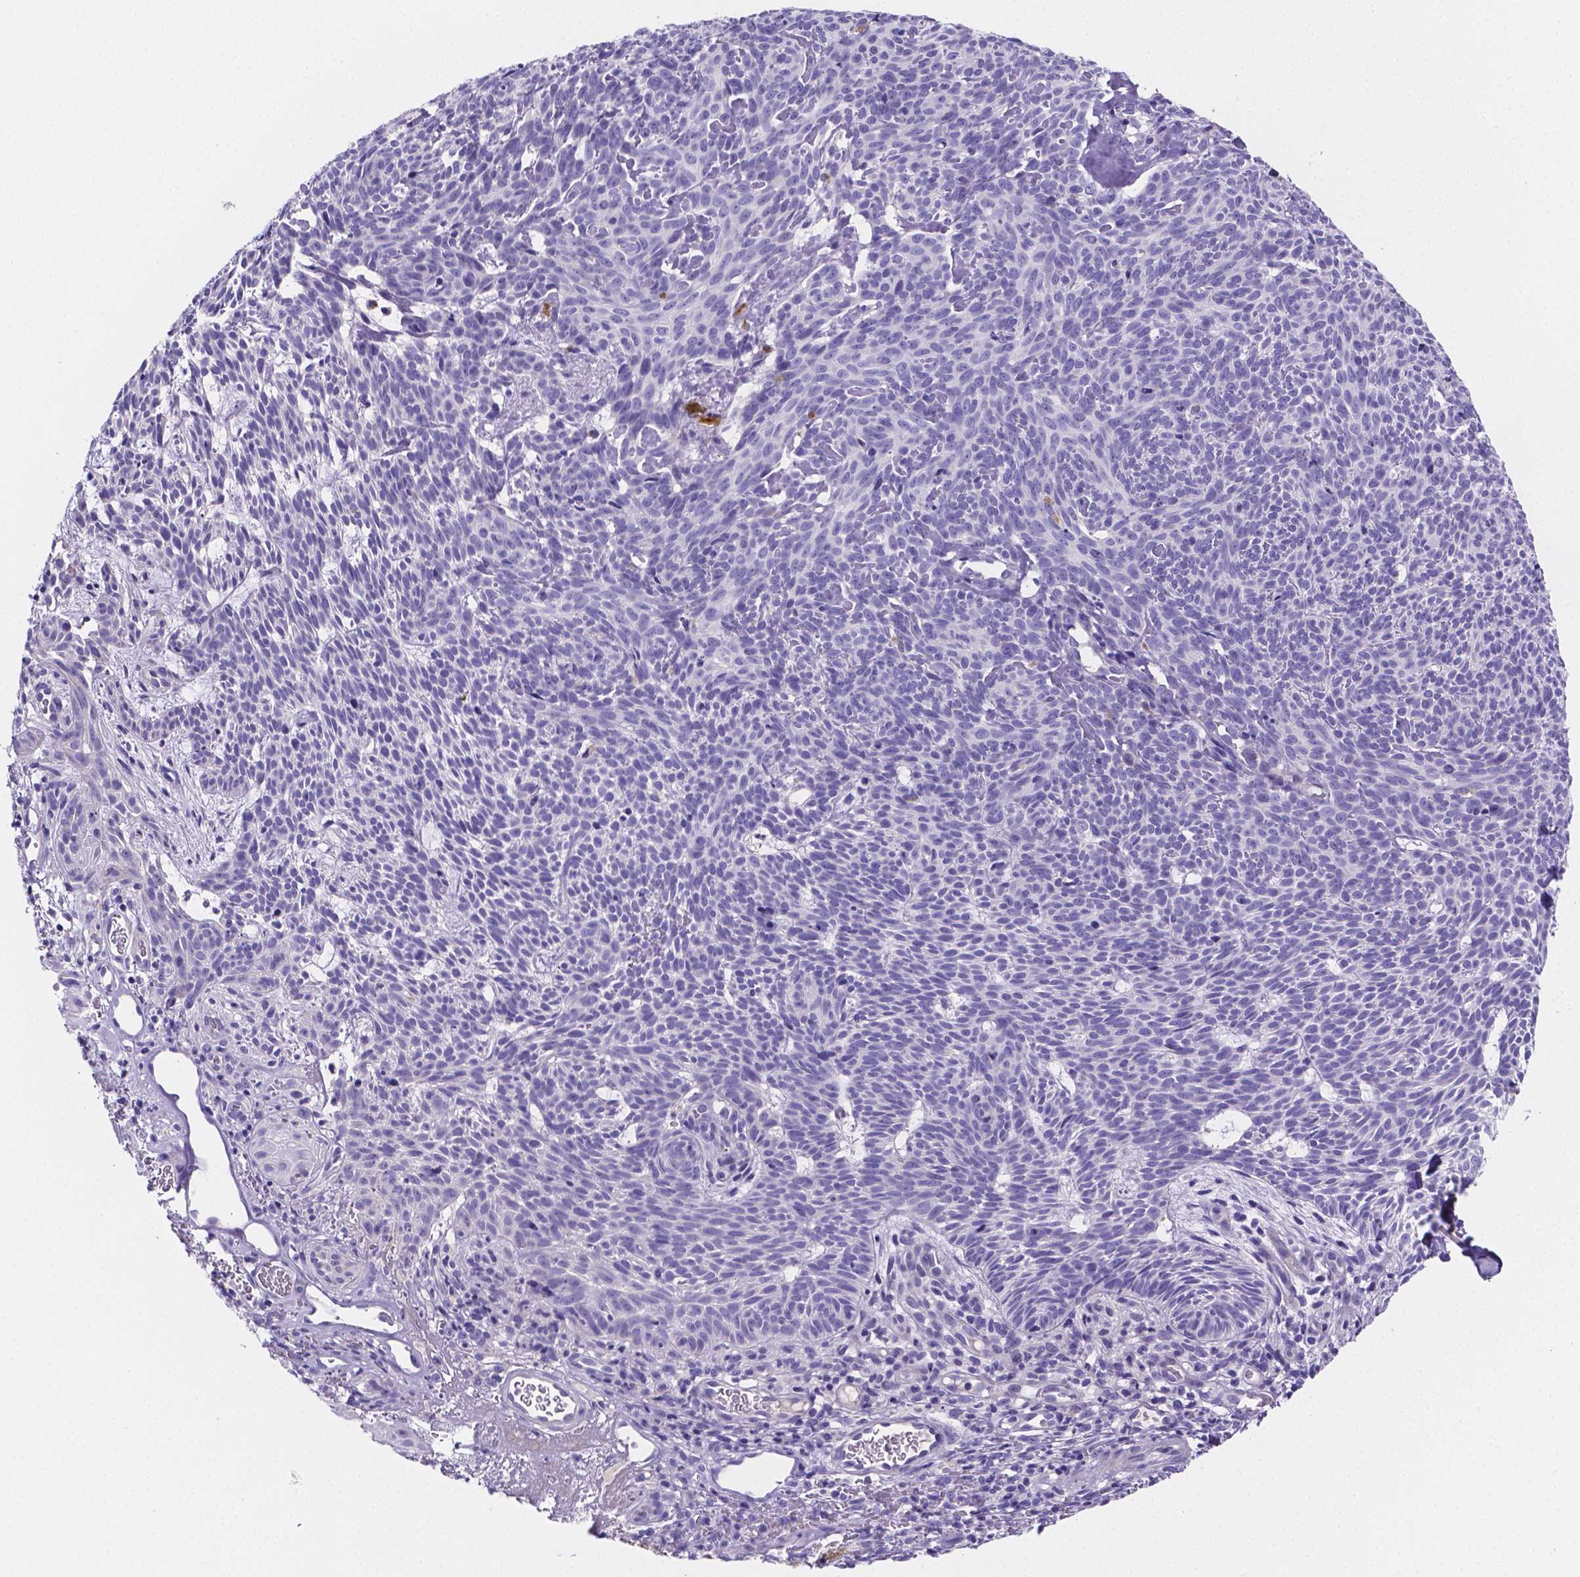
{"staining": {"intensity": "negative", "quantity": "none", "location": "none"}, "tissue": "skin cancer", "cell_type": "Tumor cells", "image_type": "cancer", "snomed": [{"axis": "morphology", "description": "Basal cell carcinoma"}, {"axis": "topography", "description": "Skin"}], "caption": "DAB immunohistochemical staining of basal cell carcinoma (skin) reveals no significant staining in tumor cells.", "gene": "NRGN", "patient": {"sex": "male", "age": 59}}